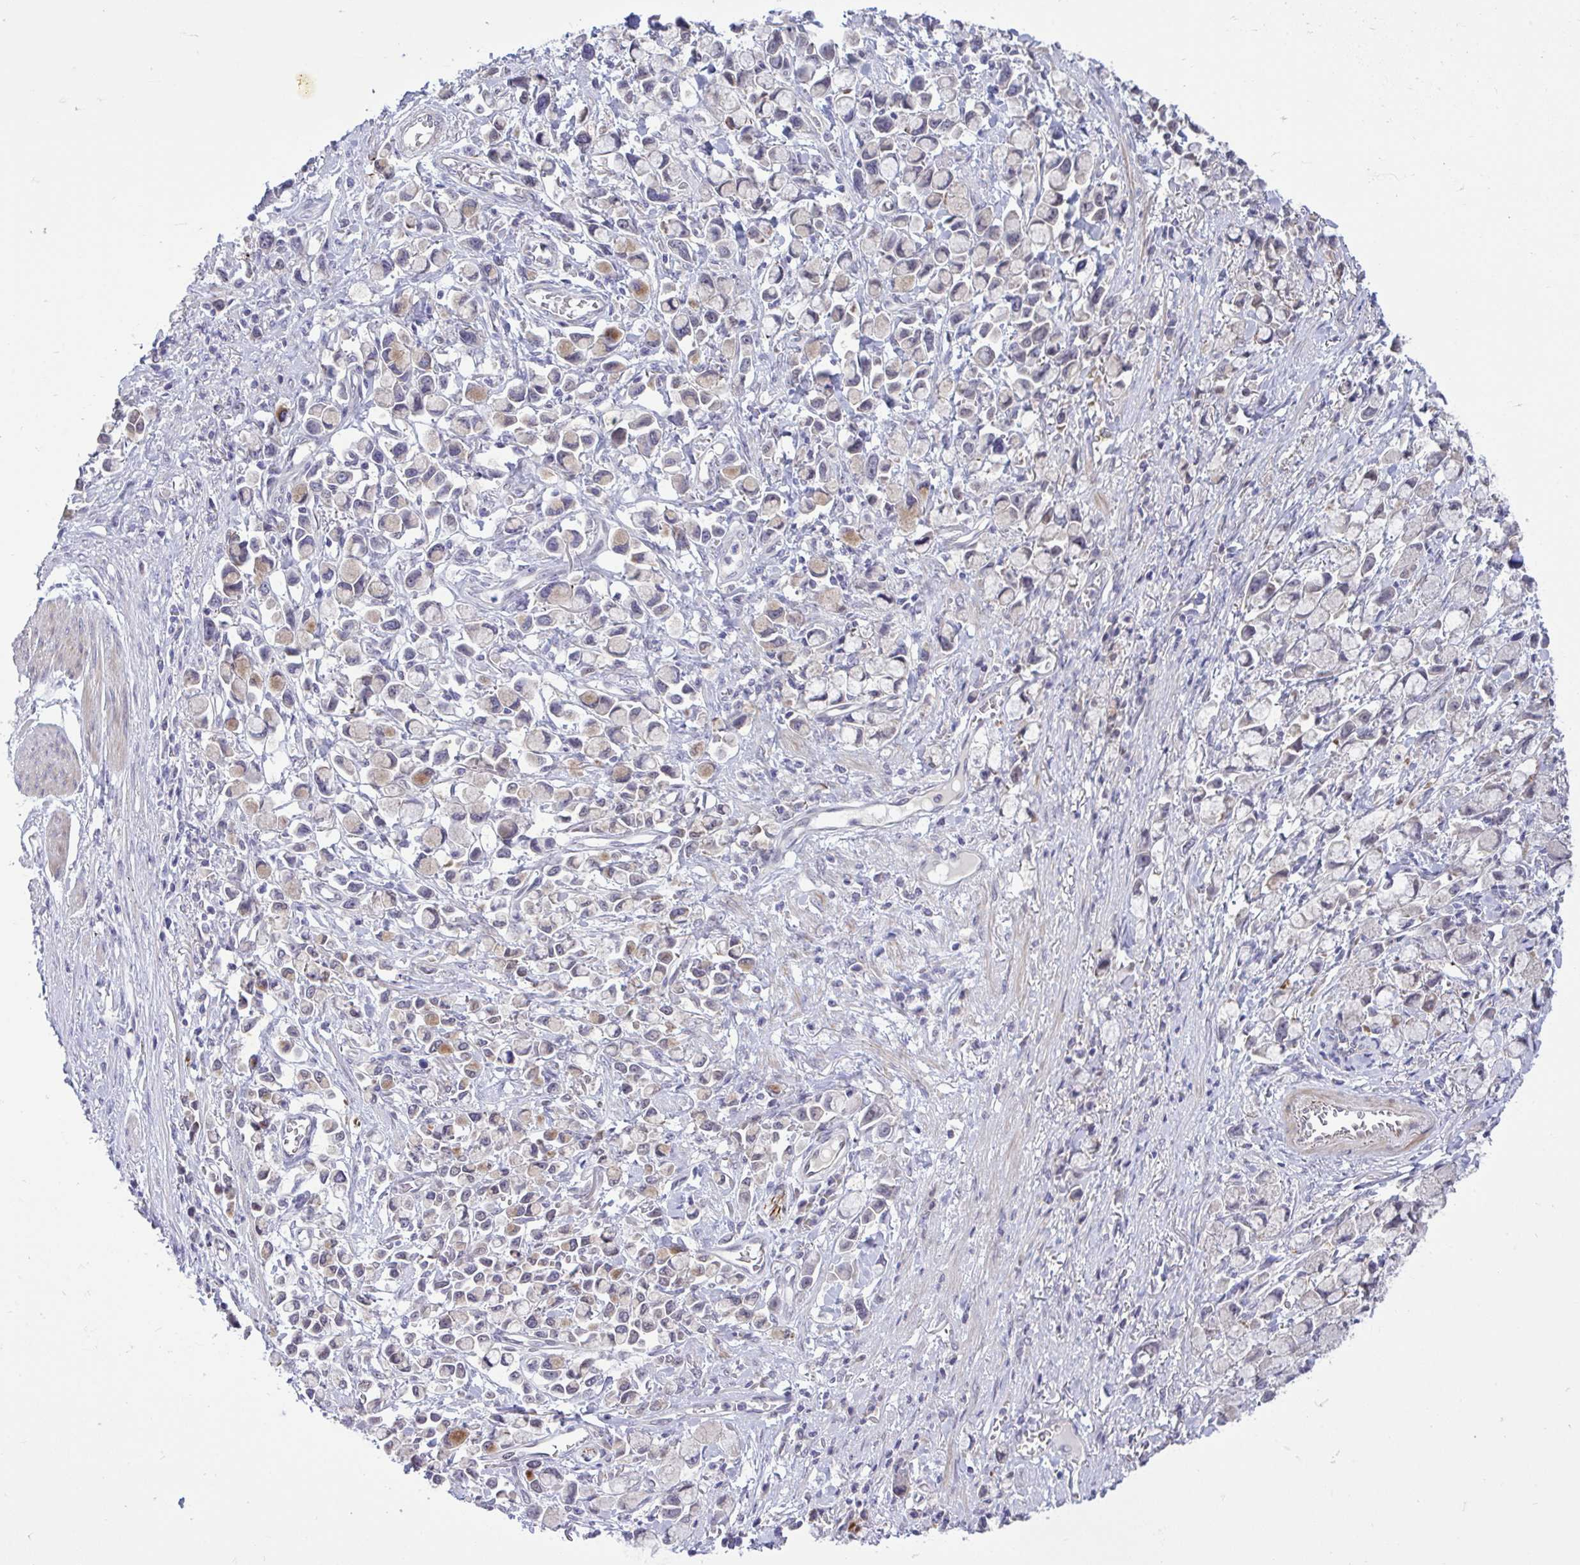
{"staining": {"intensity": "moderate", "quantity": "<25%", "location": "cytoplasmic/membranous"}, "tissue": "stomach cancer", "cell_type": "Tumor cells", "image_type": "cancer", "snomed": [{"axis": "morphology", "description": "Adenocarcinoma, NOS"}, {"axis": "topography", "description": "Stomach"}], "caption": "Adenocarcinoma (stomach) stained with a brown dye shows moderate cytoplasmic/membranous positive staining in about <25% of tumor cells.", "gene": "HMBOX1", "patient": {"sex": "female", "age": 81}}